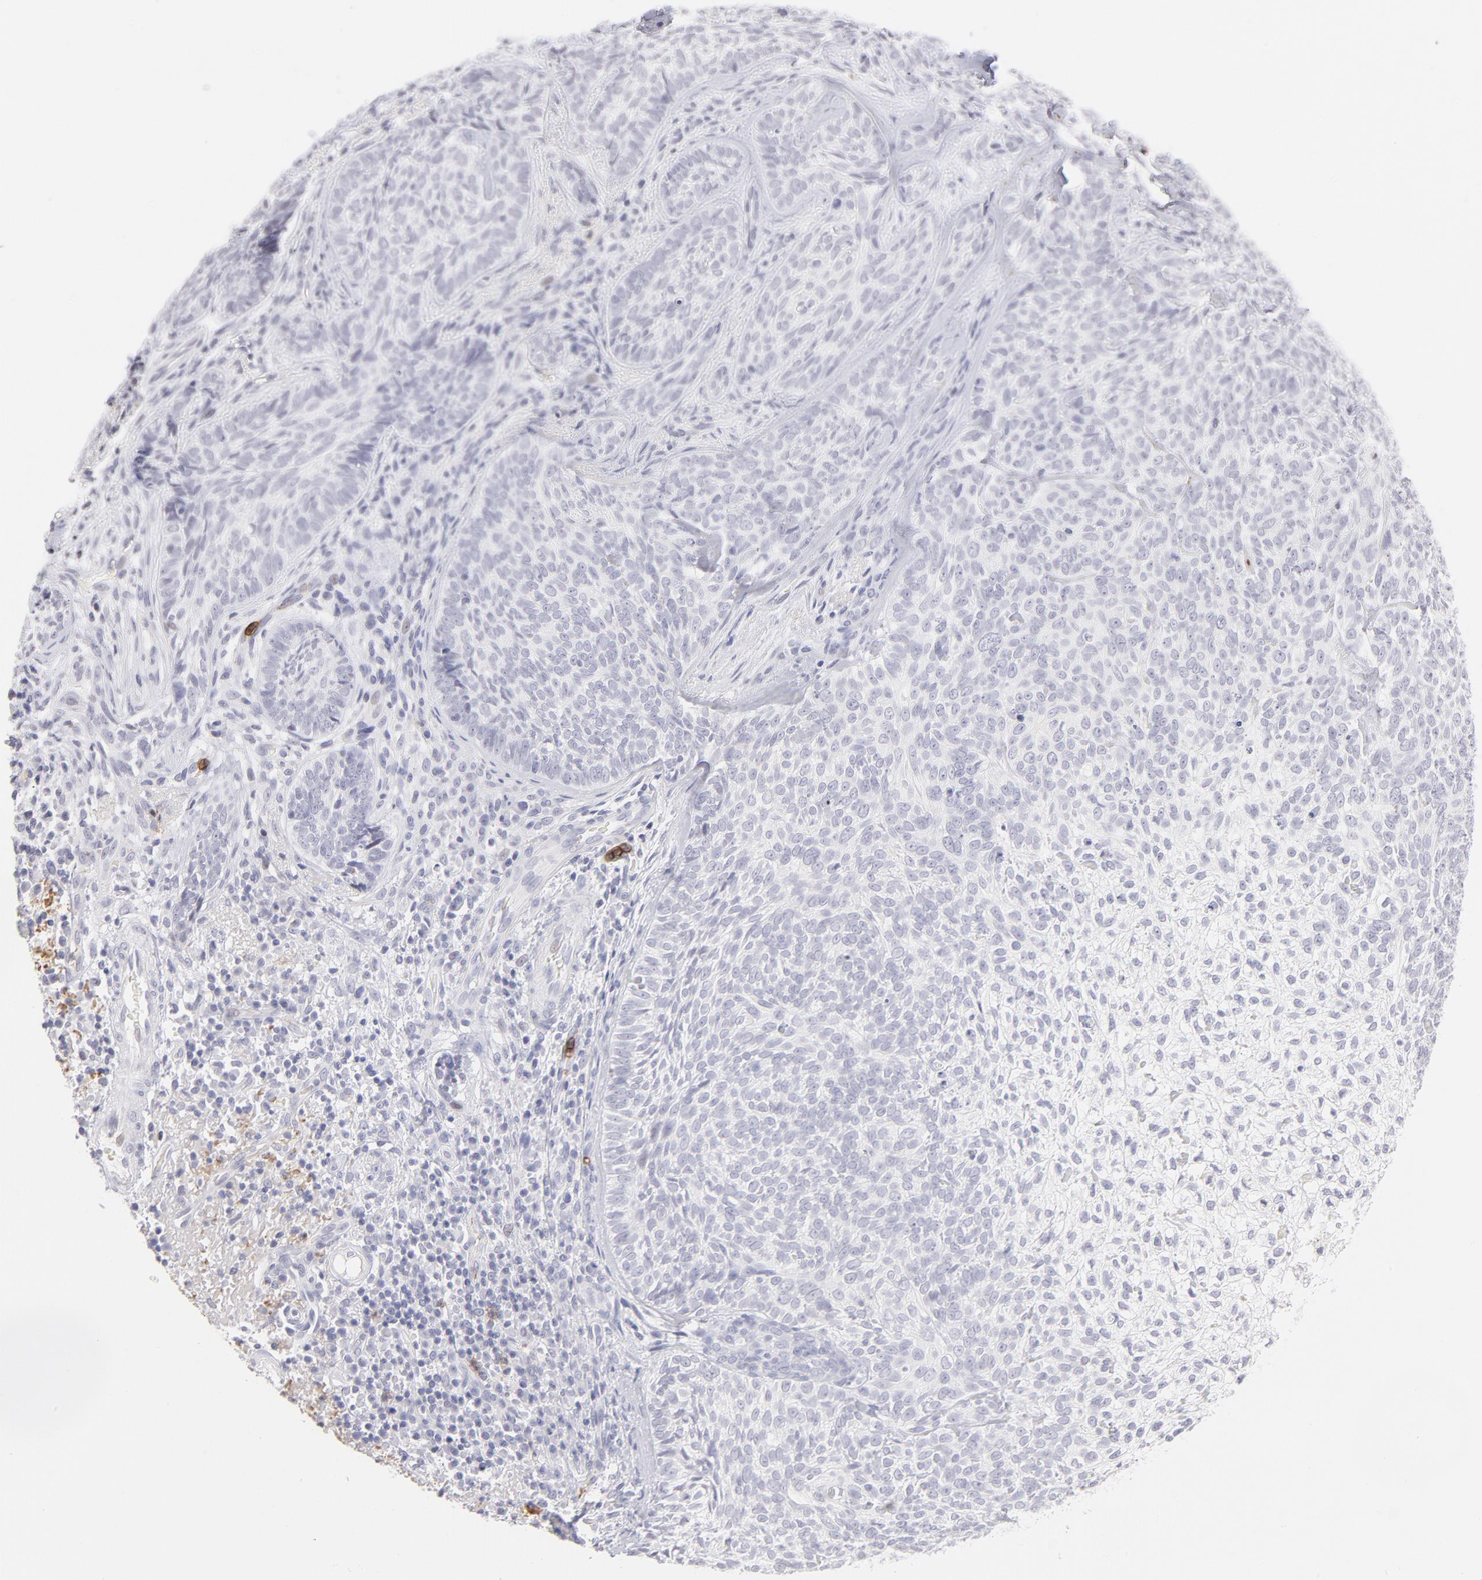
{"staining": {"intensity": "negative", "quantity": "none", "location": "none"}, "tissue": "skin cancer", "cell_type": "Tumor cells", "image_type": "cancer", "snomed": [{"axis": "morphology", "description": "Basal cell carcinoma"}, {"axis": "topography", "description": "Skin"}], "caption": "Immunohistochemistry of skin cancer reveals no expression in tumor cells.", "gene": "LTB4R", "patient": {"sex": "male", "age": 72}}